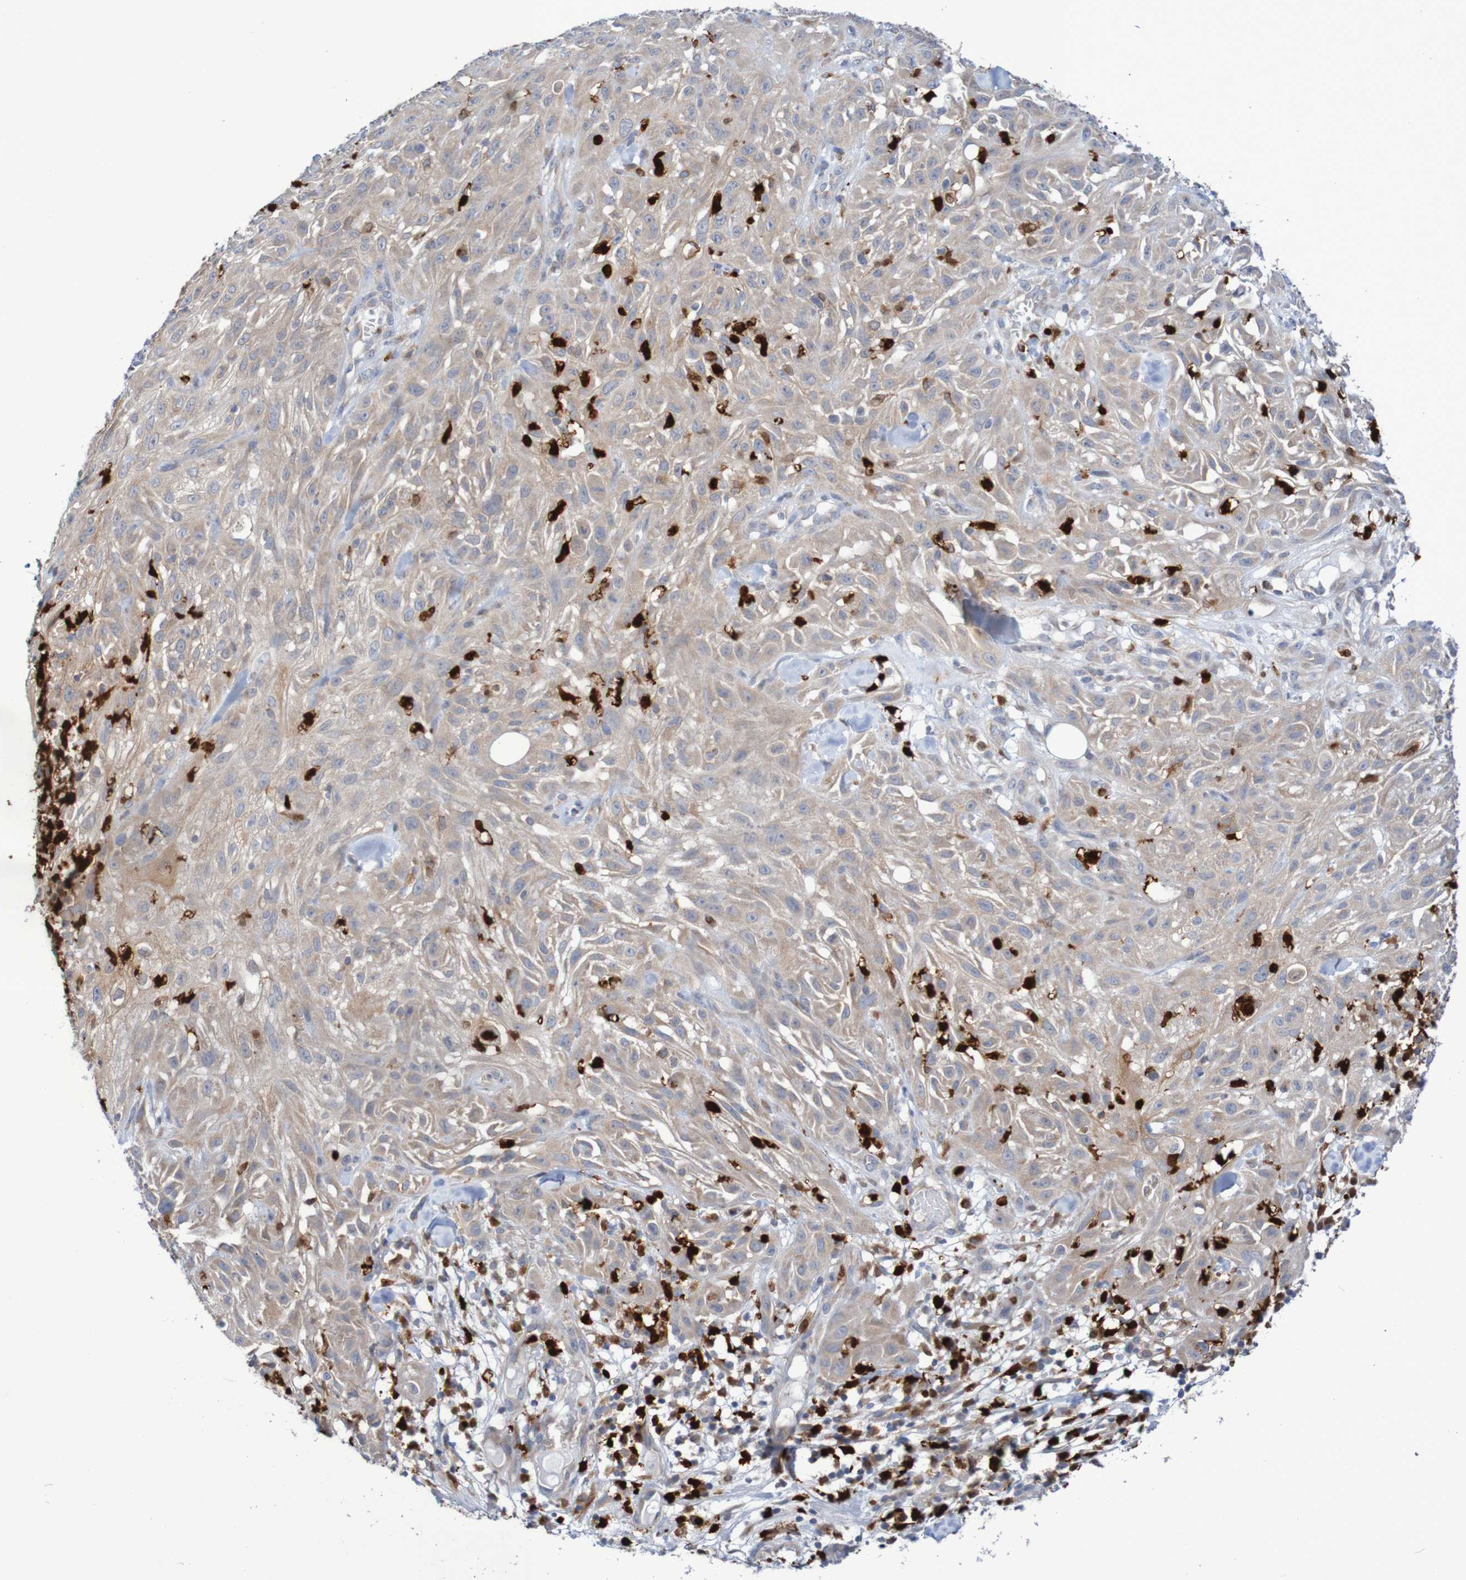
{"staining": {"intensity": "weak", "quantity": ">75%", "location": "cytoplasmic/membranous"}, "tissue": "skin cancer", "cell_type": "Tumor cells", "image_type": "cancer", "snomed": [{"axis": "morphology", "description": "Squamous cell carcinoma, NOS"}, {"axis": "topography", "description": "Skin"}], "caption": "A brown stain shows weak cytoplasmic/membranous expression of a protein in skin squamous cell carcinoma tumor cells.", "gene": "PARP4", "patient": {"sex": "male", "age": 75}}